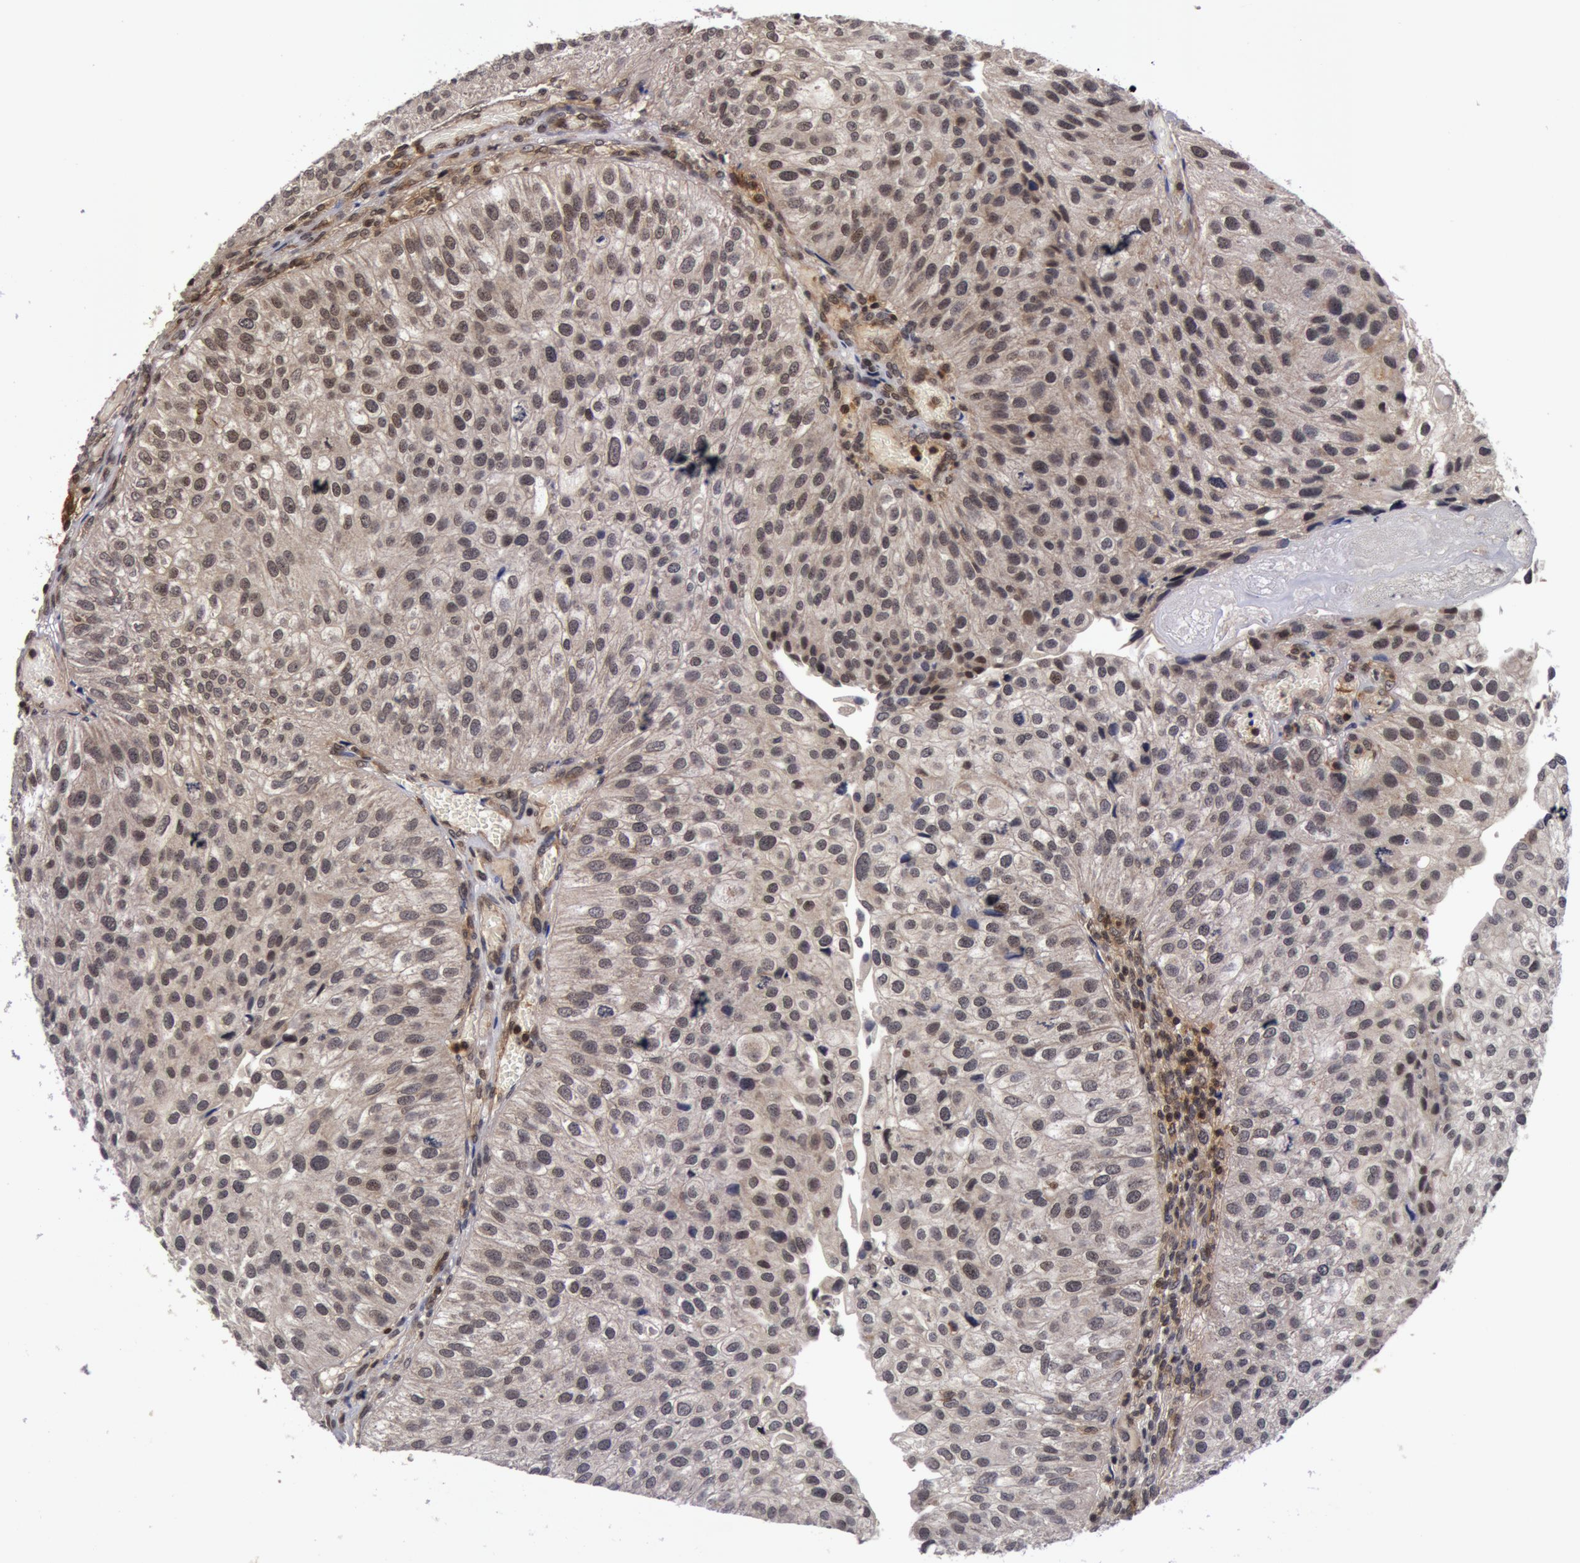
{"staining": {"intensity": "weak", "quantity": "25%-75%", "location": "nuclear"}, "tissue": "urothelial cancer", "cell_type": "Tumor cells", "image_type": "cancer", "snomed": [{"axis": "morphology", "description": "Urothelial carcinoma, Low grade"}, {"axis": "topography", "description": "Urinary bladder"}], "caption": "Immunohistochemistry of urothelial cancer exhibits low levels of weak nuclear positivity in about 25%-75% of tumor cells.", "gene": "ZNF350", "patient": {"sex": "female", "age": 89}}